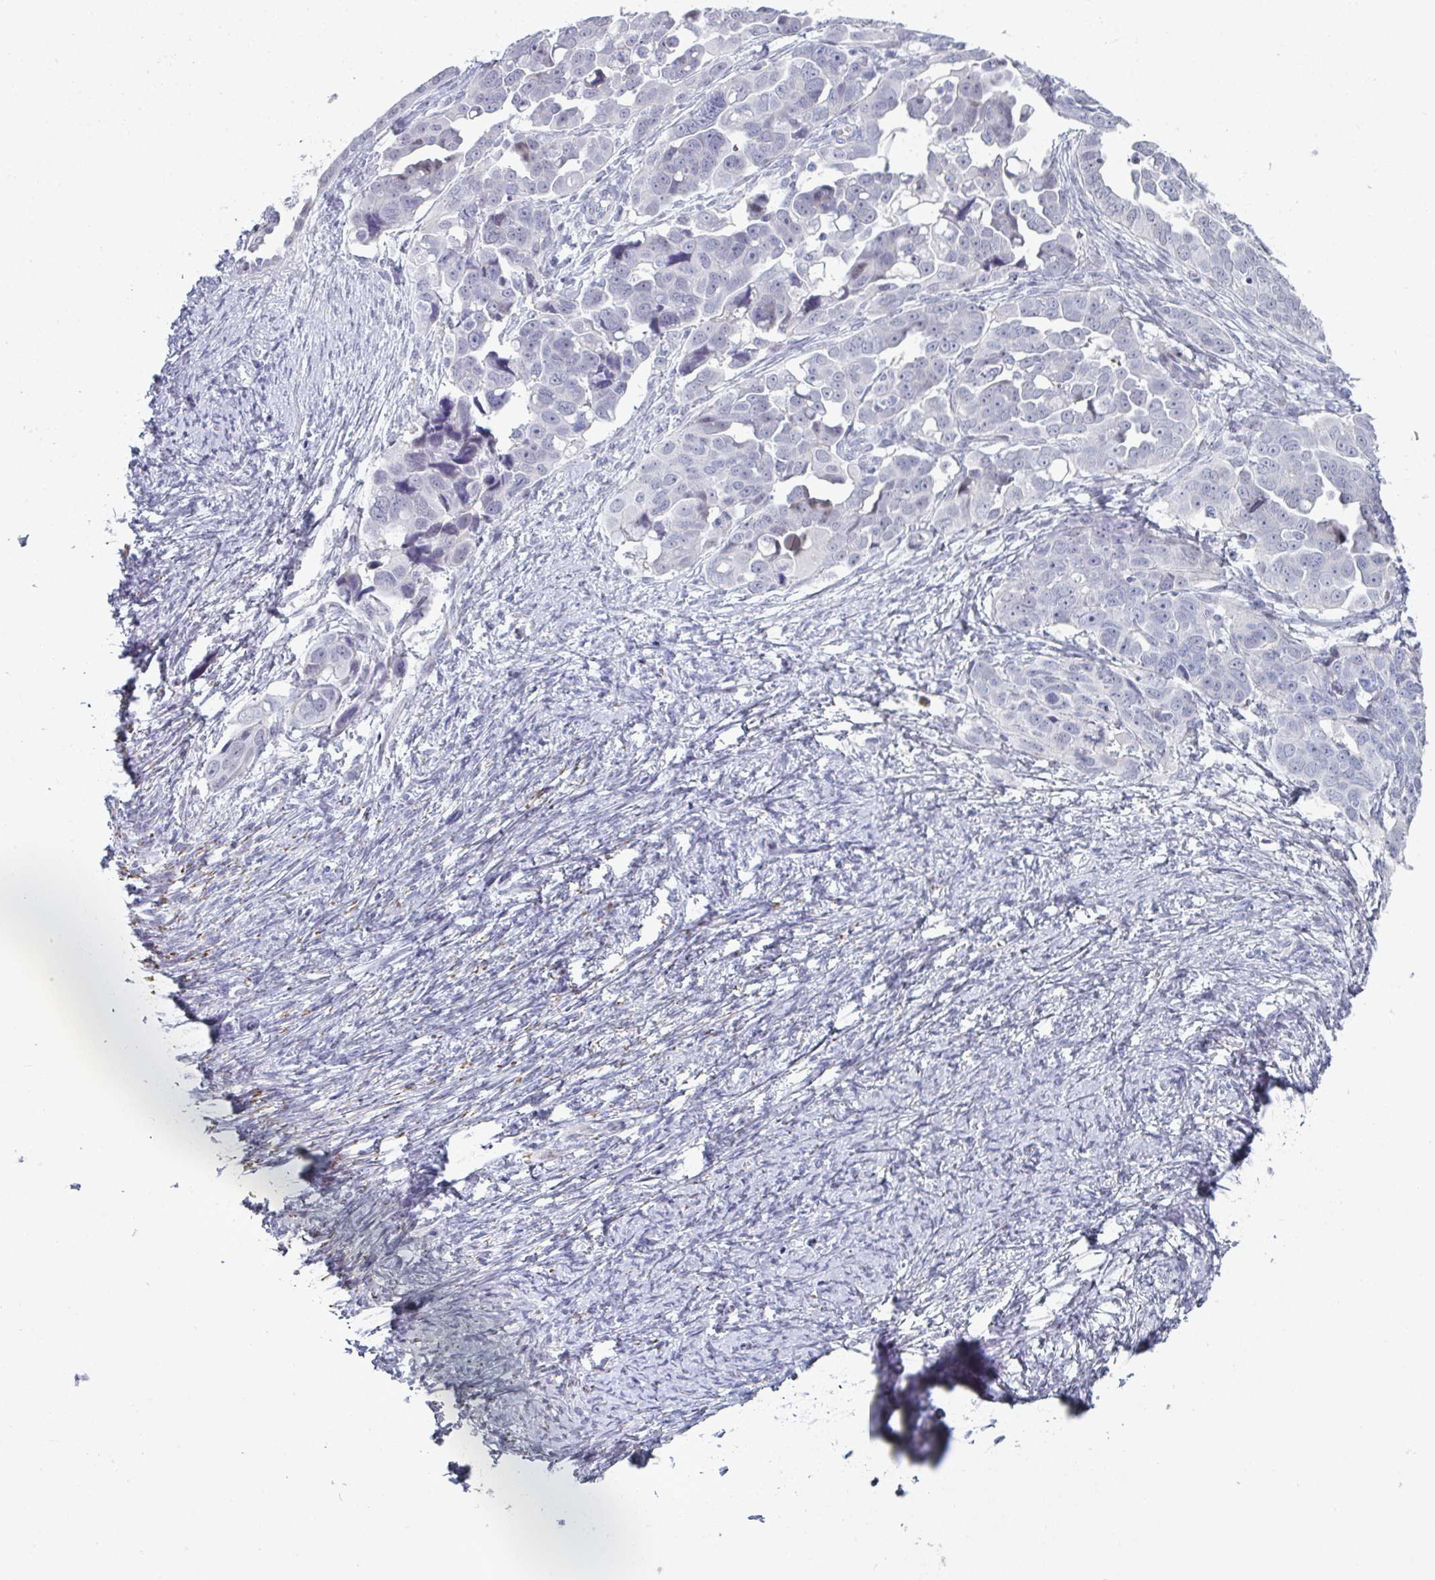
{"staining": {"intensity": "negative", "quantity": "none", "location": "none"}, "tissue": "ovarian cancer", "cell_type": "Tumor cells", "image_type": "cancer", "snomed": [{"axis": "morphology", "description": "Cystadenocarcinoma, serous, NOS"}, {"axis": "topography", "description": "Ovary"}], "caption": "Photomicrograph shows no protein positivity in tumor cells of serous cystadenocarcinoma (ovarian) tissue.", "gene": "A1CF", "patient": {"sex": "female", "age": 59}}